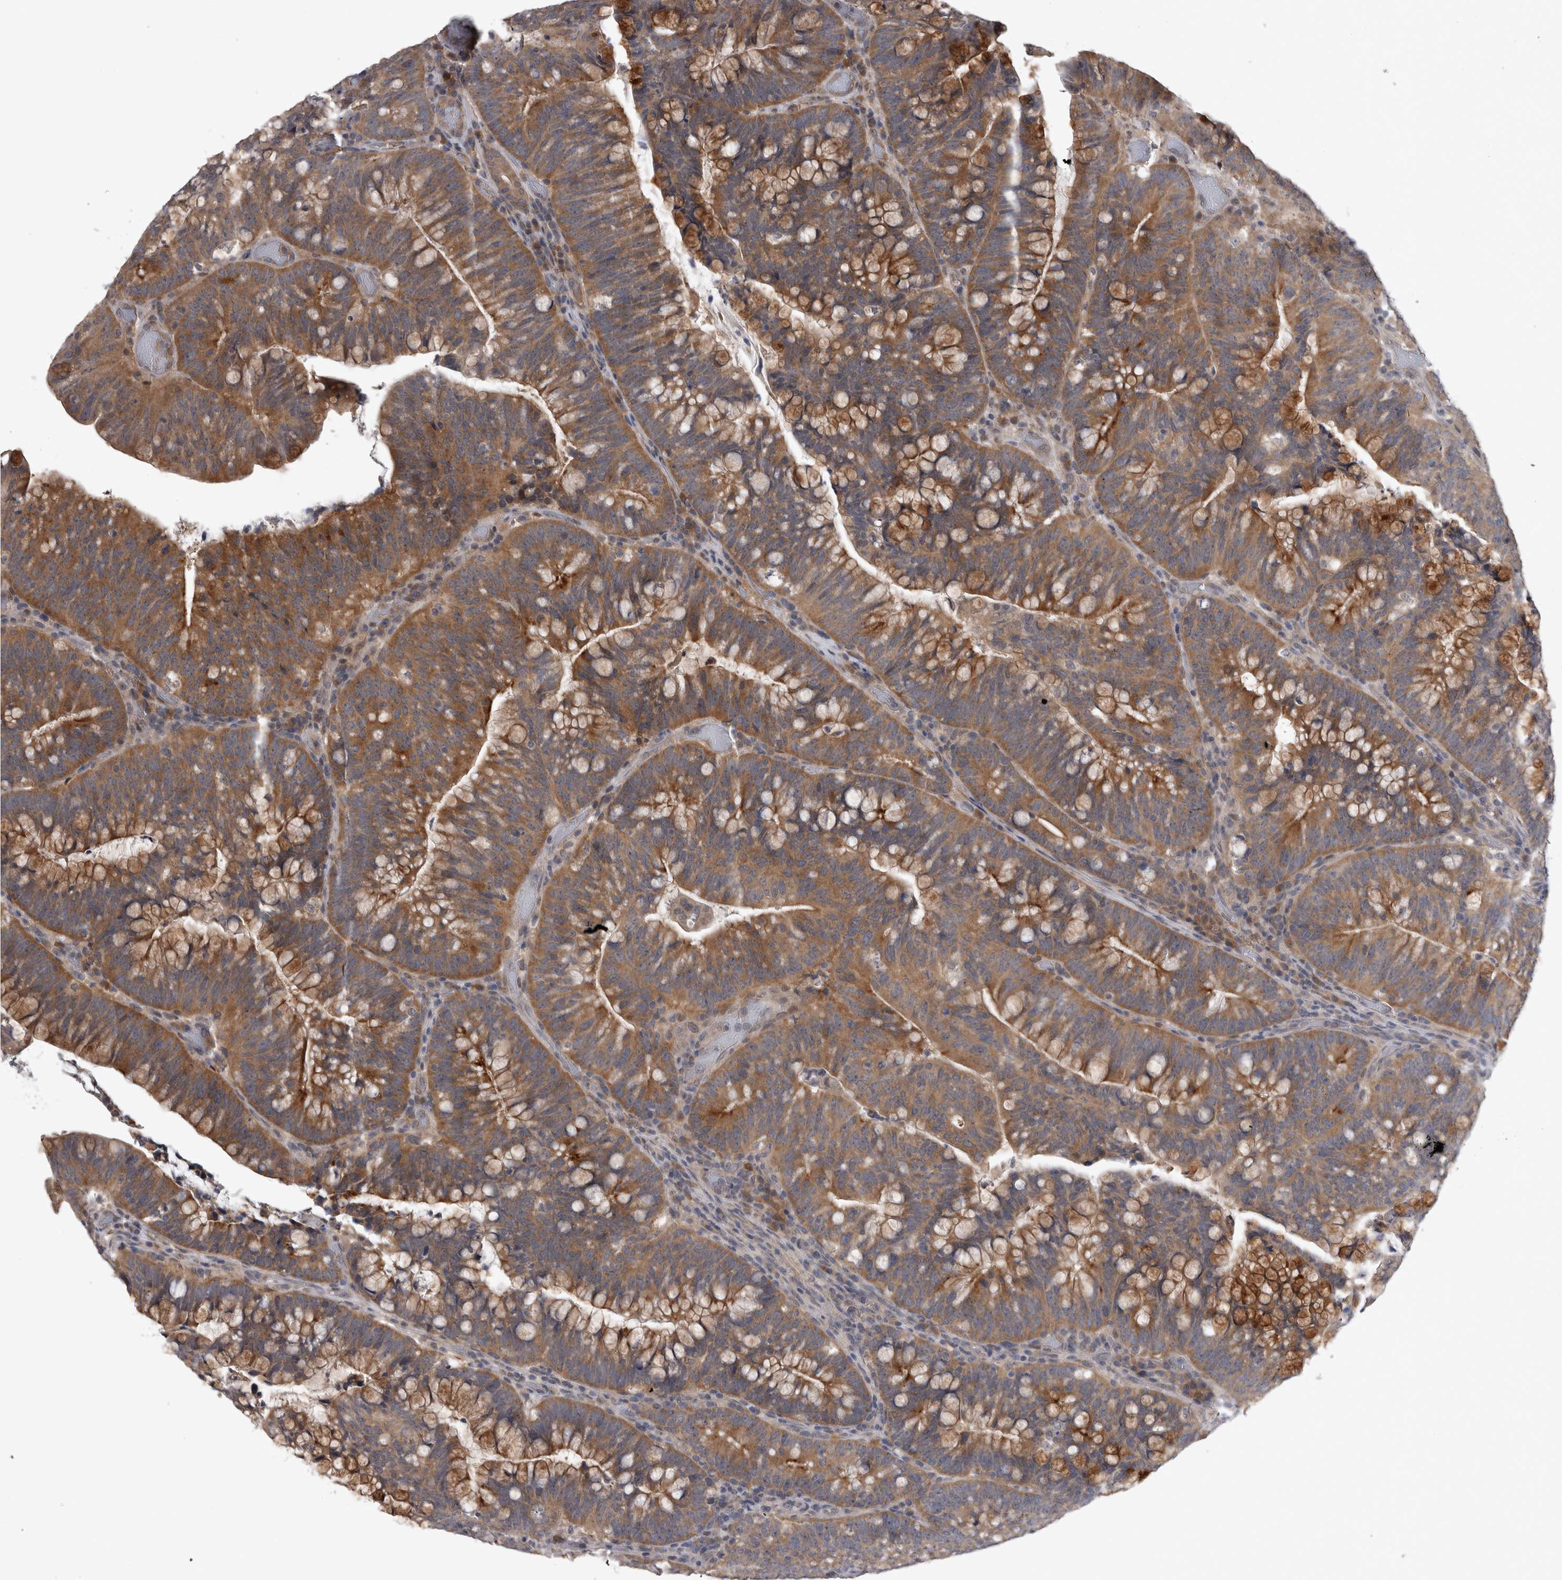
{"staining": {"intensity": "moderate", "quantity": ">75%", "location": "cytoplasmic/membranous"}, "tissue": "colorectal cancer", "cell_type": "Tumor cells", "image_type": "cancer", "snomed": [{"axis": "morphology", "description": "Adenocarcinoma, NOS"}, {"axis": "topography", "description": "Colon"}], "caption": "Tumor cells reveal medium levels of moderate cytoplasmic/membranous positivity in approximately >75% of cells in colorectal cancer (adenocarcinoma).", "gene": "ZNF114", "patient": {"sex": "female", "age": 66}}